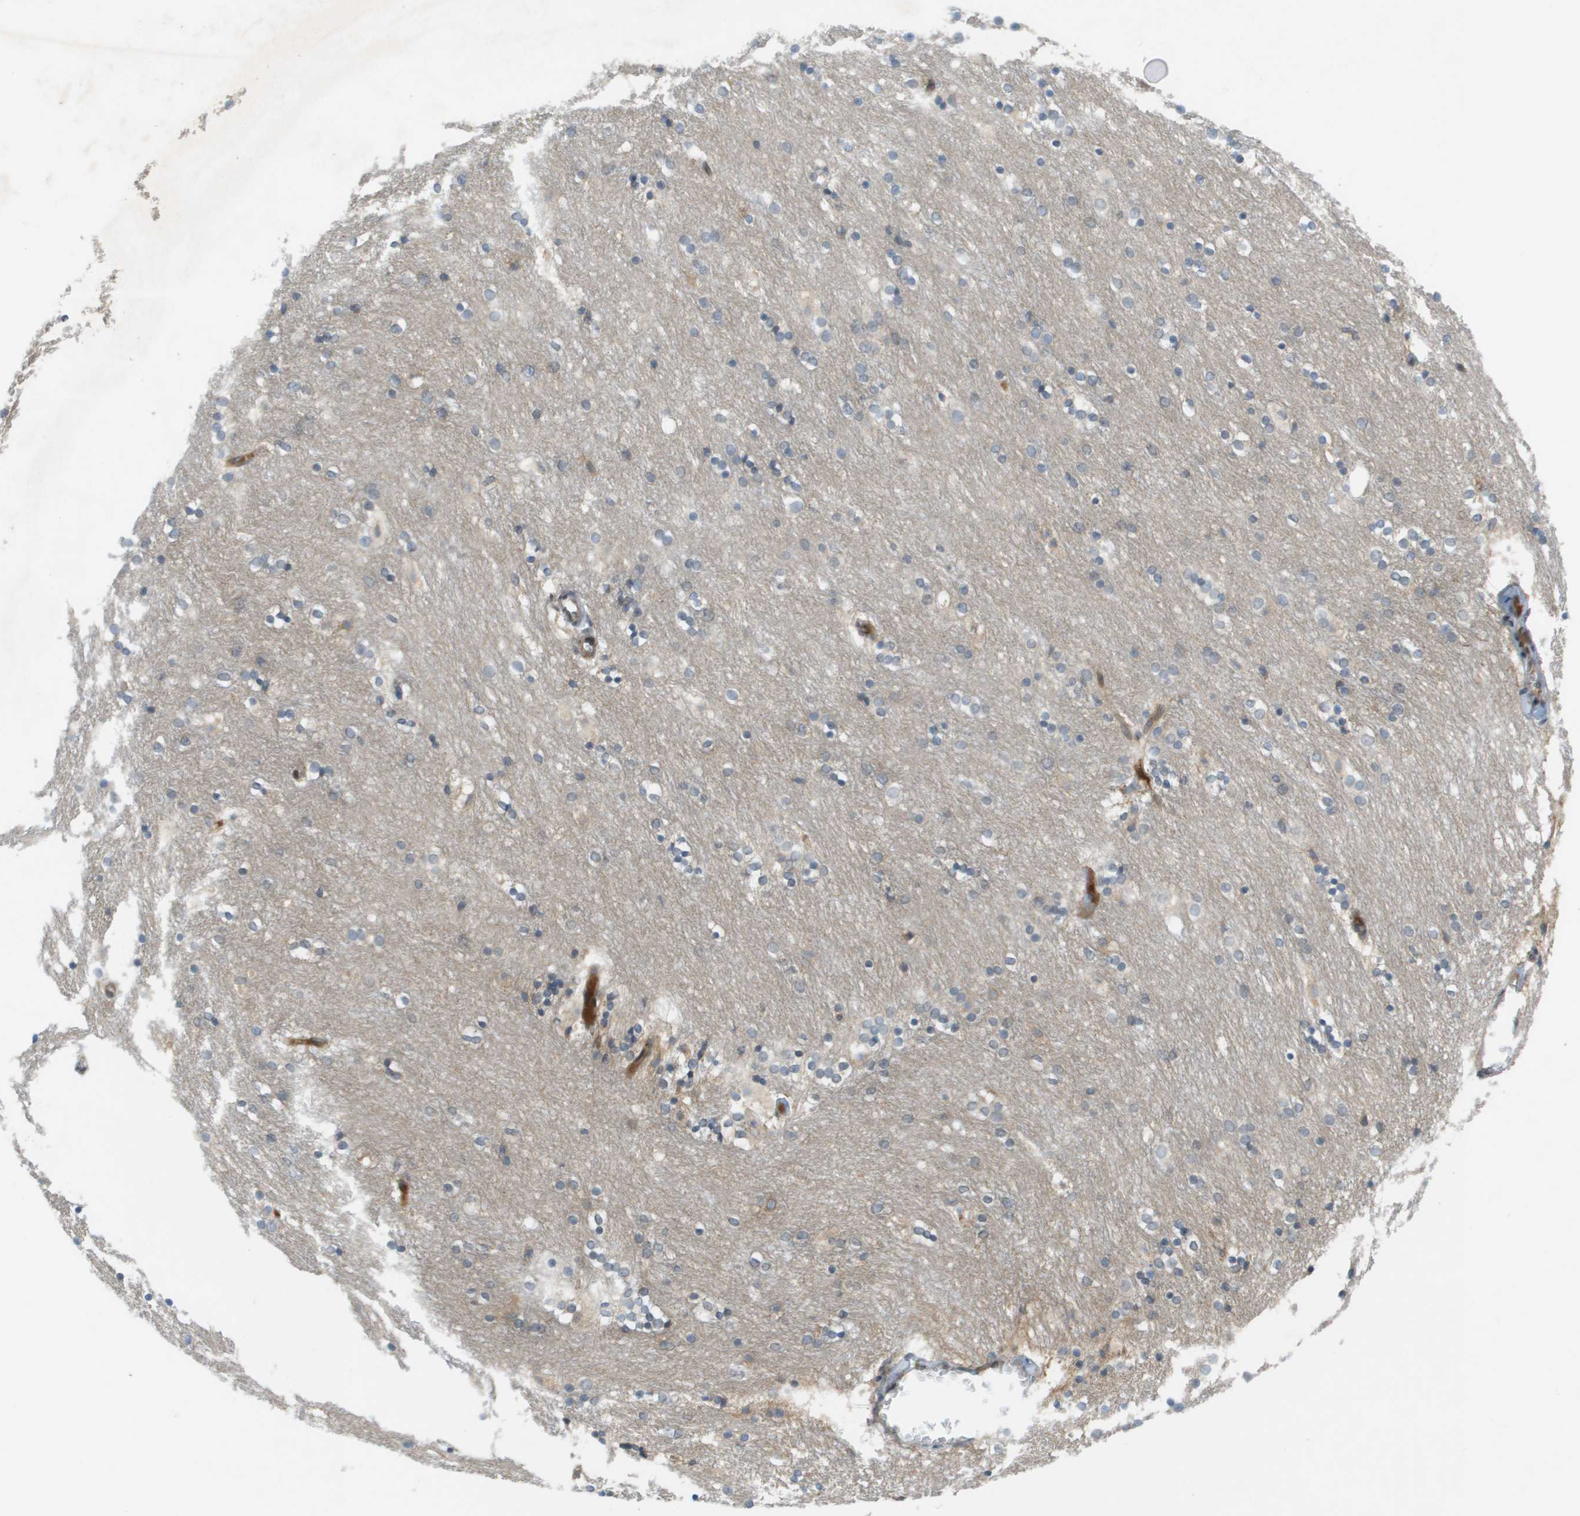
{"staining": {"intensity": "moderate", "quantity": "<25%", "location": "cytoplasmic/membranous"}, "tissue": "caudate", "cell_type": "Glial cells", "image_type": "normal", "snomed": [{"axis": "morphology", "description": "Normal tissue, NOS"}, {"axis": "topography", "description": "Lateral ventricle wall"}], "caption": "Protein staining shows moderate cytoplasmic/membranous positivity in approximately <25% of glial cells in unremarkable caudate.", "gene": "CACNB4", "patient": {"sex": "female", "age": 54}}